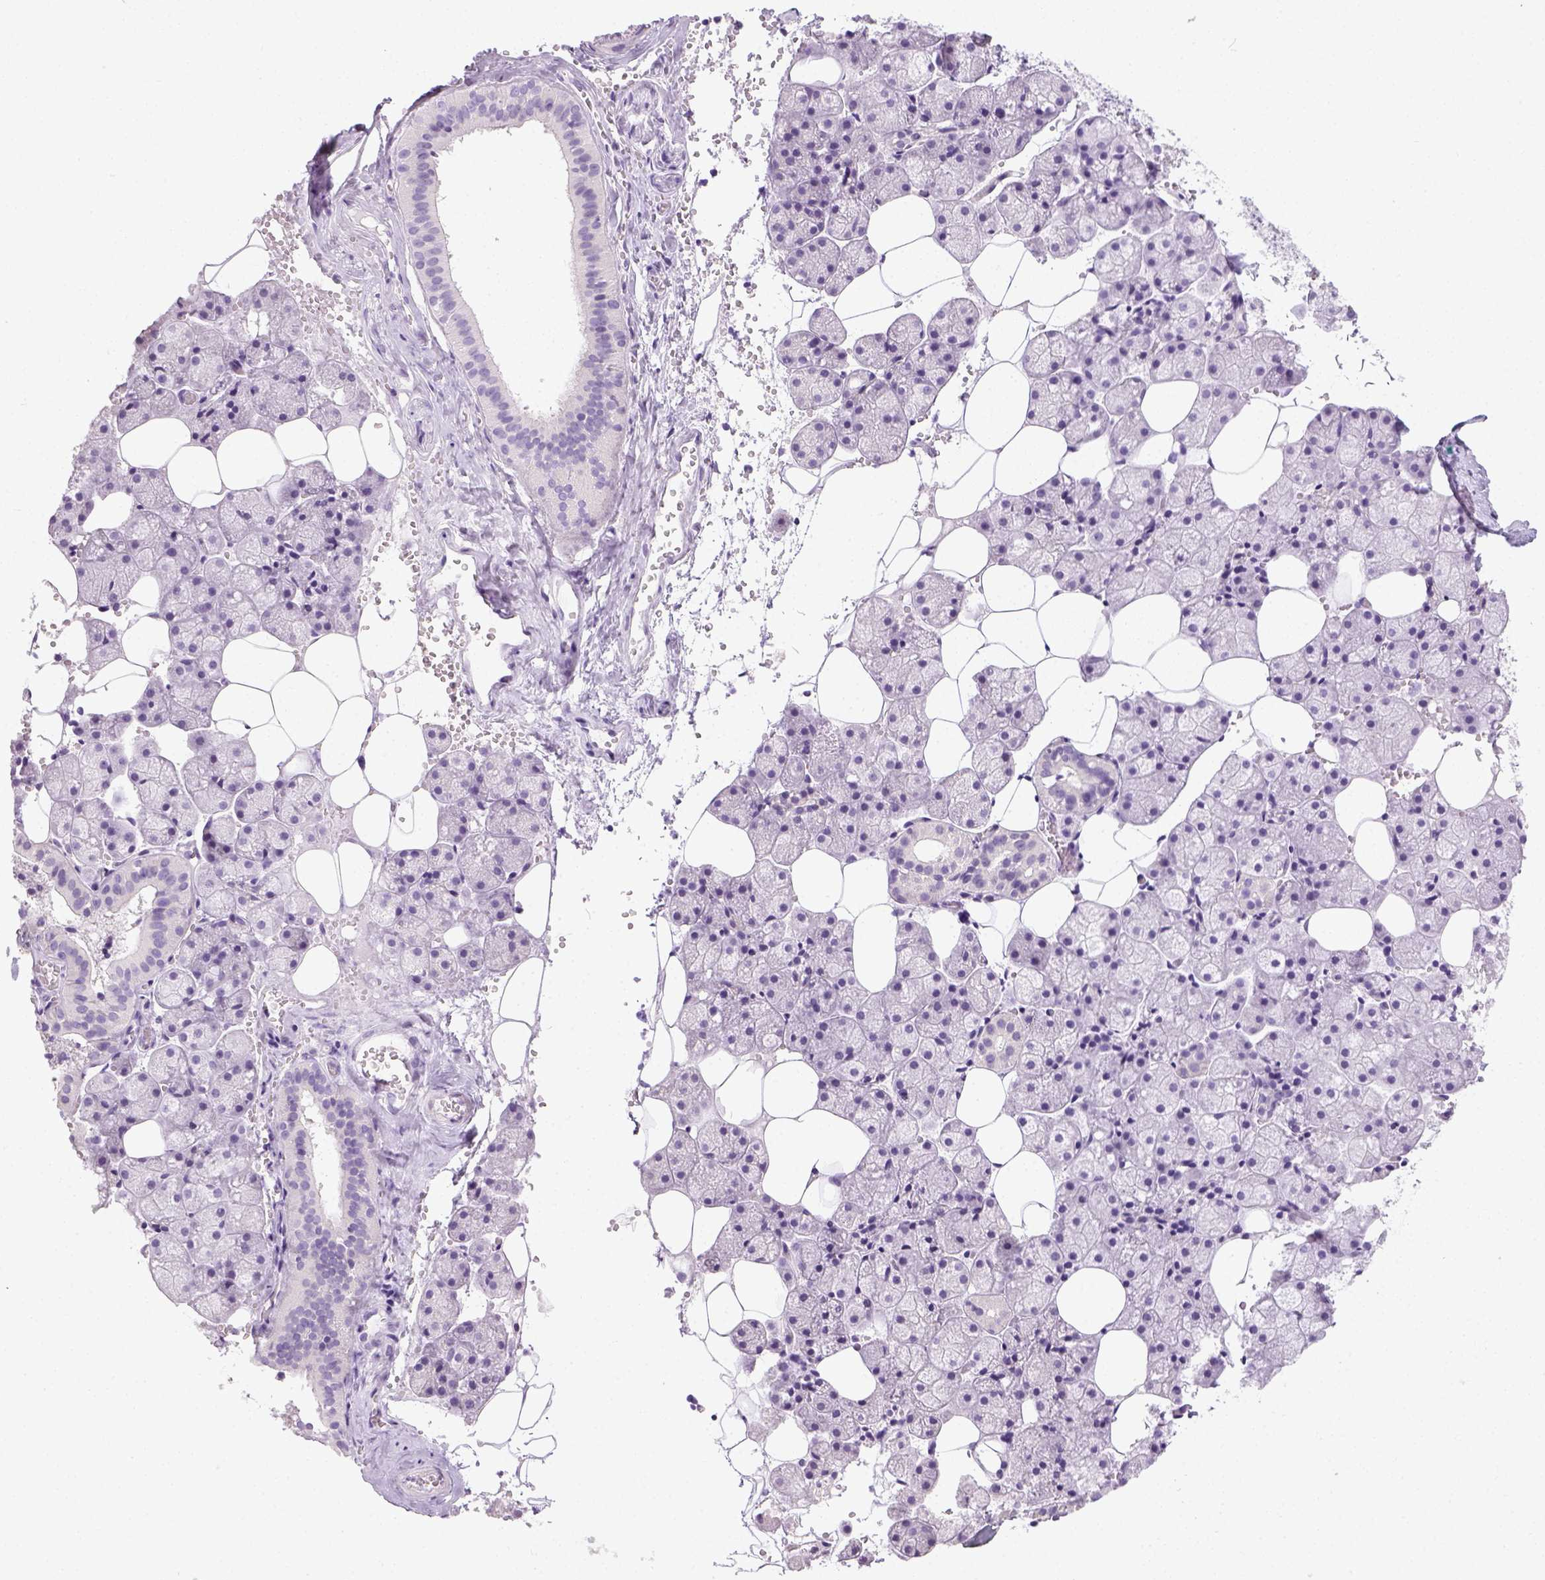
{"staining": {"intensity": "negative", "quantity": "none", "location": "none"}, "tissue": "salivary gland", "cell_type": "Glandular cells", "image_type": "normal", "snomed": [{"axis": "morphology", "description": "Normal tissue, NOS"}, {"axis": "topography", "description": "Salivary gland"}], "caption": "A photomicrograph of salivary gland stained for a protein displays no brown staining in glandular cells. The staining was performed using DAB to visualize the protein expression in brown, while the nuclei were stained in blue with hematoxylin (Magnification: 20x).", "gene": "LGSN", "patient": {"sex": "male", "age": 38}}